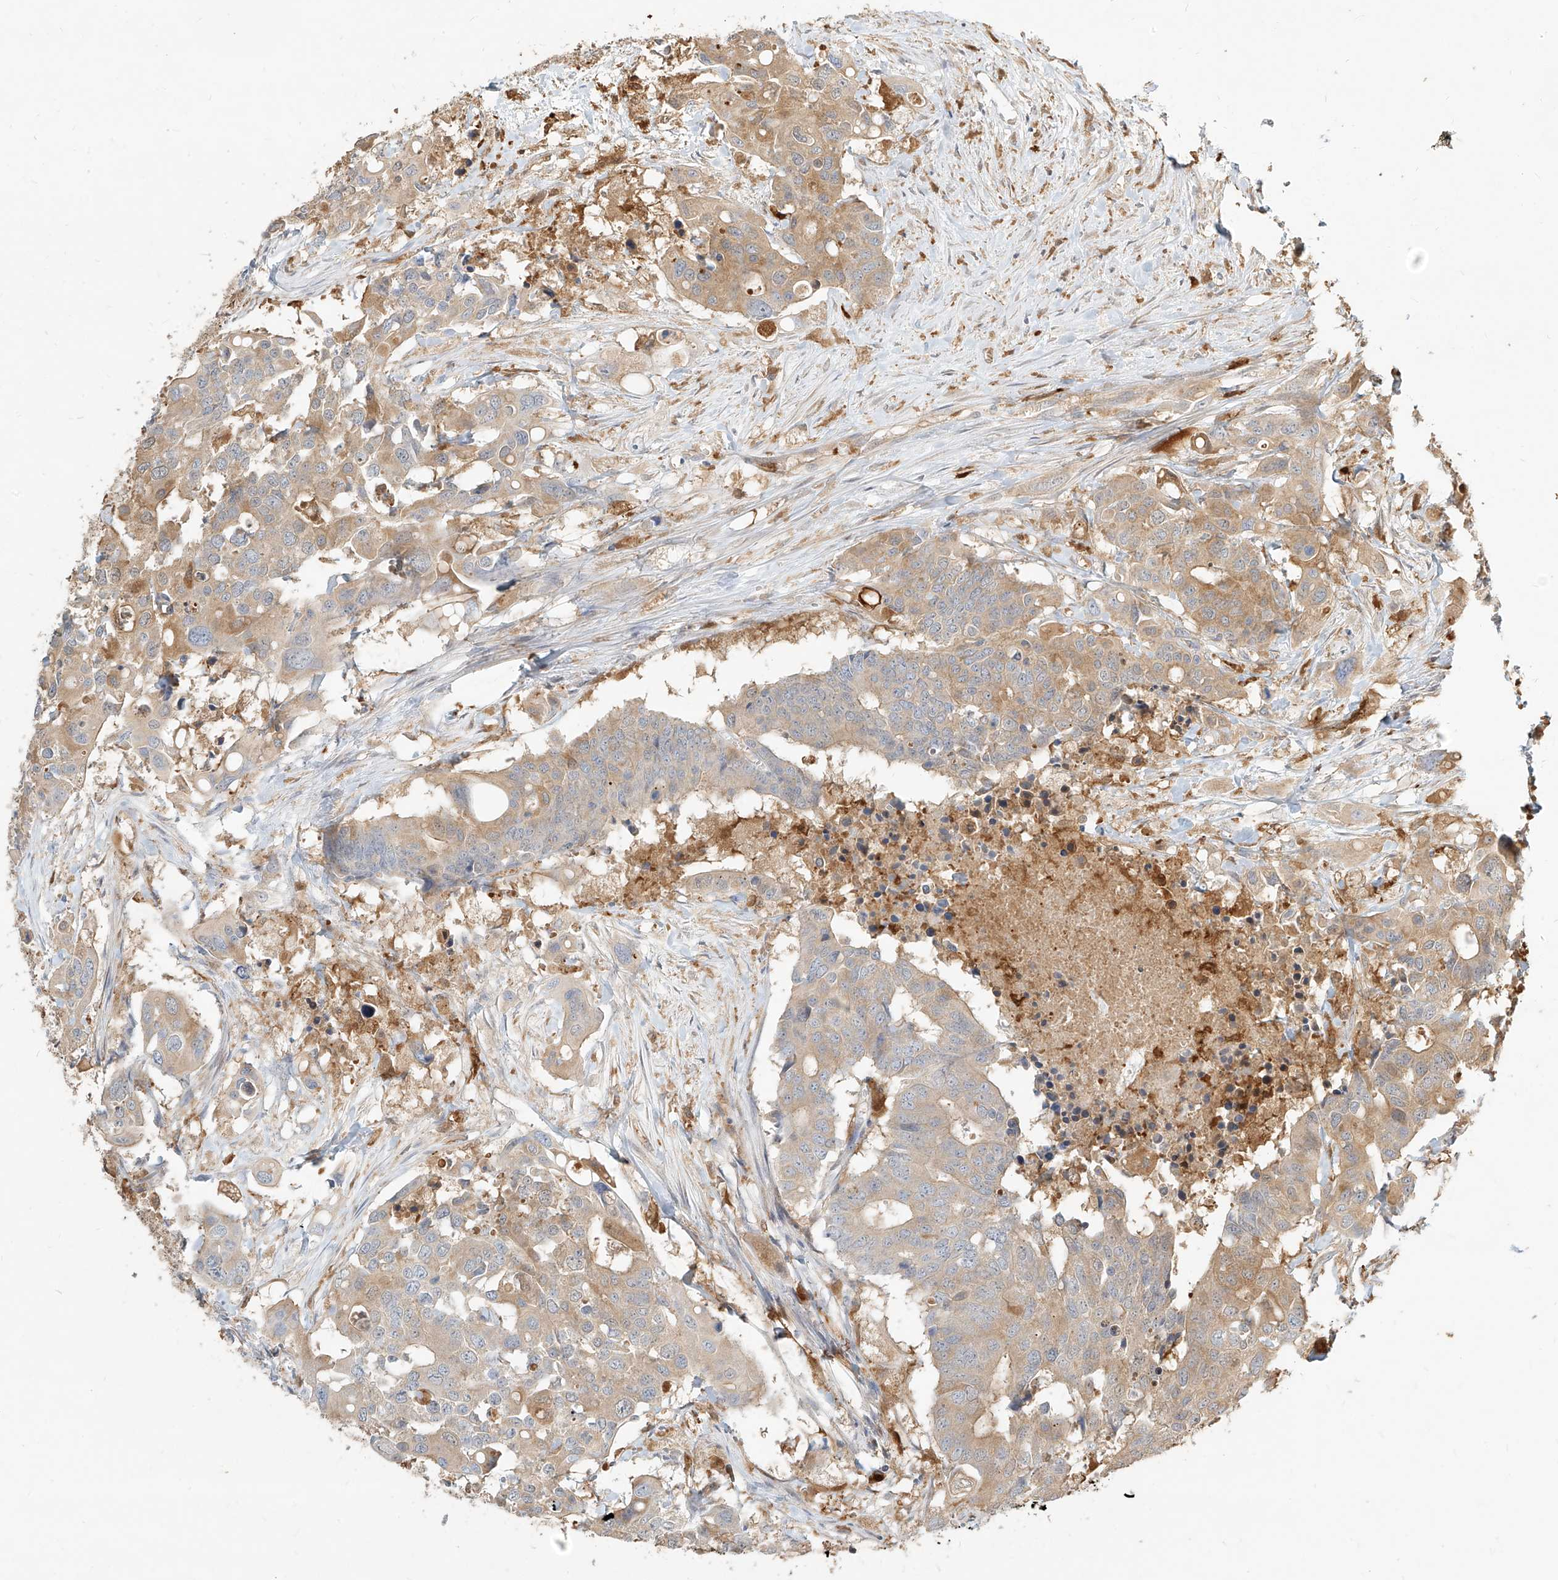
{"staining": {"intensity": "moderate", "quantity": "25%-75%", "location": "cytoplasmic/membranous"}, "tissue": "colorectal cancer", "cell_type": "Tumor cells", "image_type": "cancer", "snomed": [{"axis": "morphology", "description": "Adenocarcinoma, NOS"}, {"axis": "topography", "description": "Colon"}], "caption": "This photomicrograph displays immunohistochemistry (IHC) staining of colorectal cancer, with medium moderate cytoplasmic/membranous staining in about 25%-75% of tumor cells.", "gene": "PGD", "patient": {"sex": "male", "age": 77}}